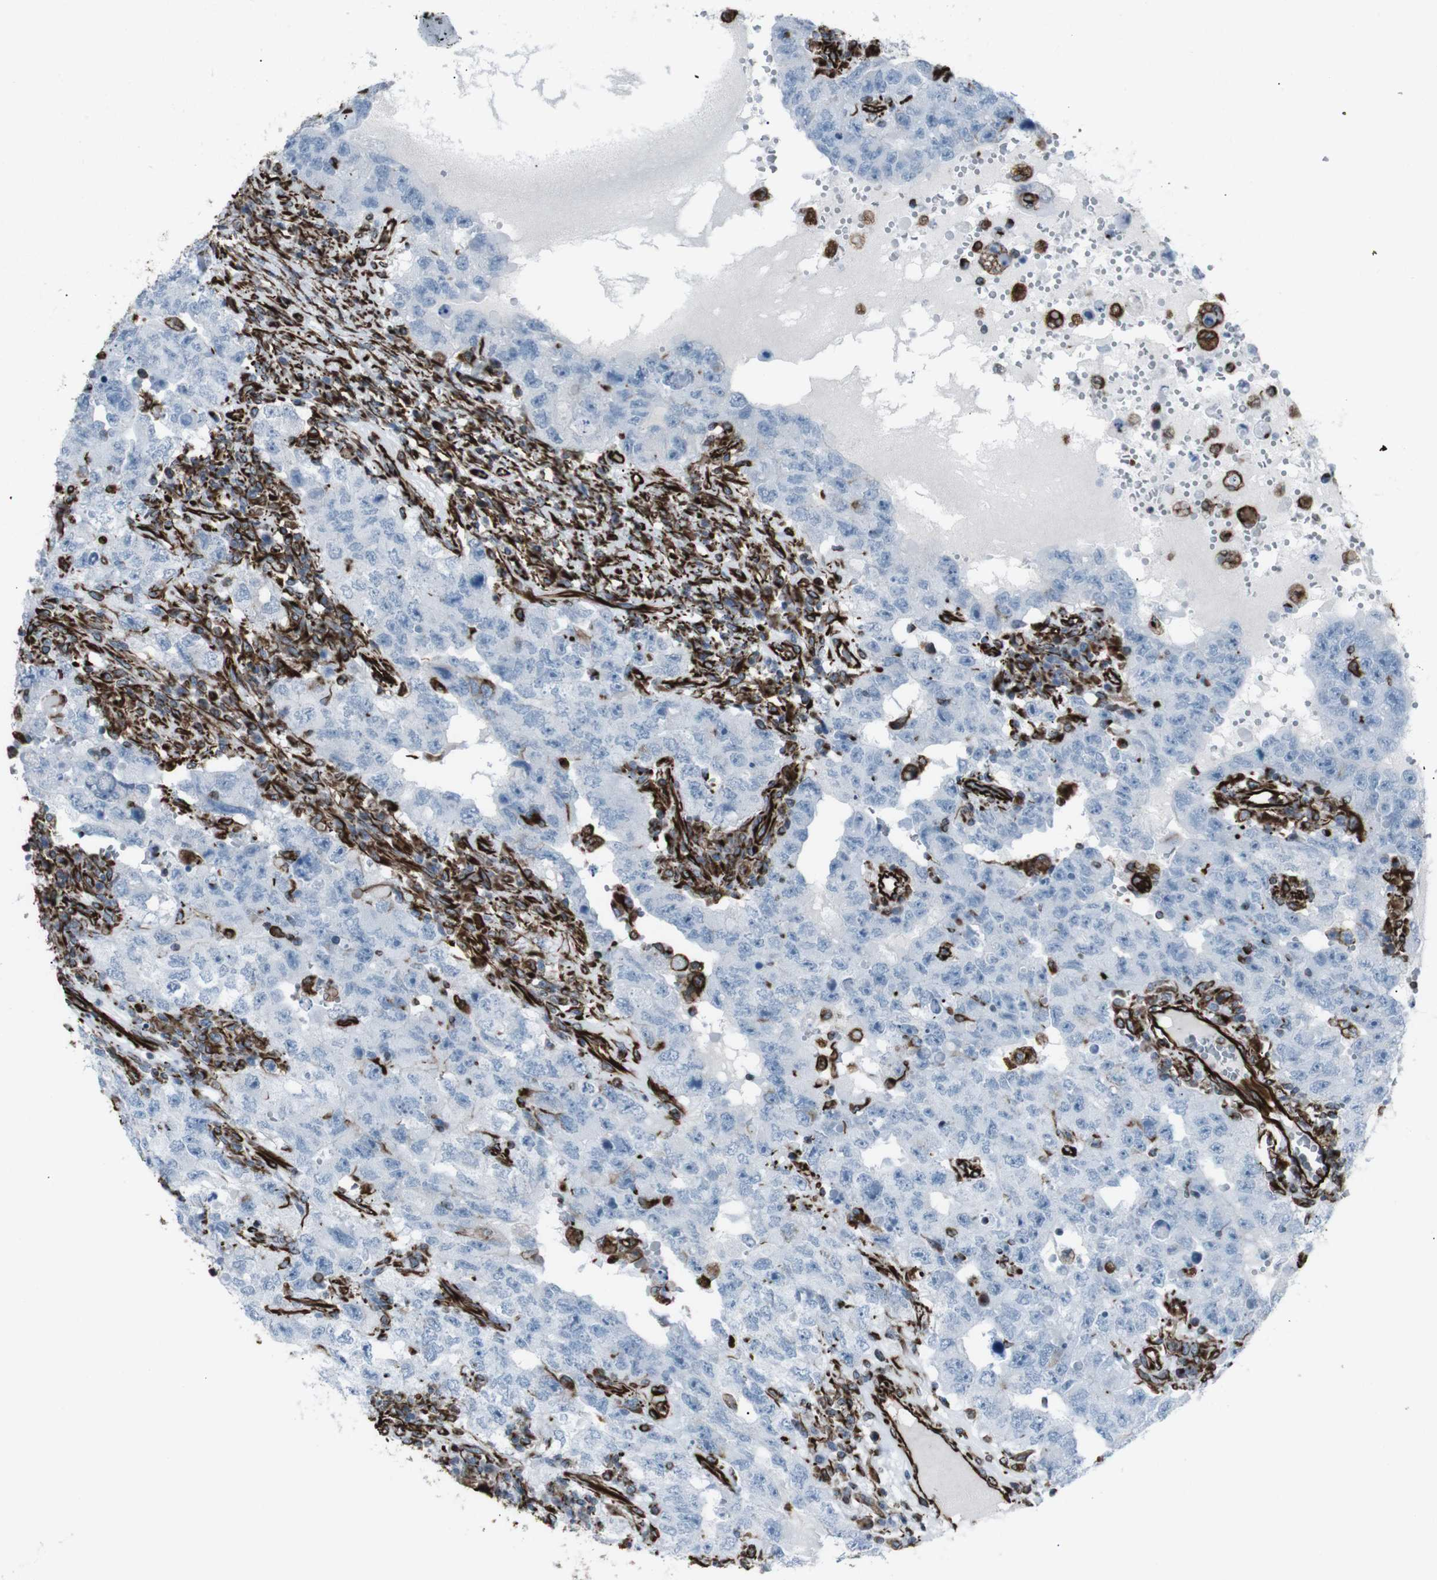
{"staining": {"intensity": "moderate", "quantity": "<25%", "location": "cytoplasmic/membranous"}, "tissue": "testis cancer", "cell_type": "Tumor cells", "image_type": "cancer", "snomed": [{"axis": "morphology", "description": "Carcinoma, Embryonal, NOS"}, {"axis": "topography", "description": "Testis"}], "caption": "Protein staining displays moderate cytoplasmic/membranous staining in about <25% of tumor cells in testis embryonal carcinoma.", "gene": "ZDHHC6", "patient": {"sex": "male", "age": 26}}